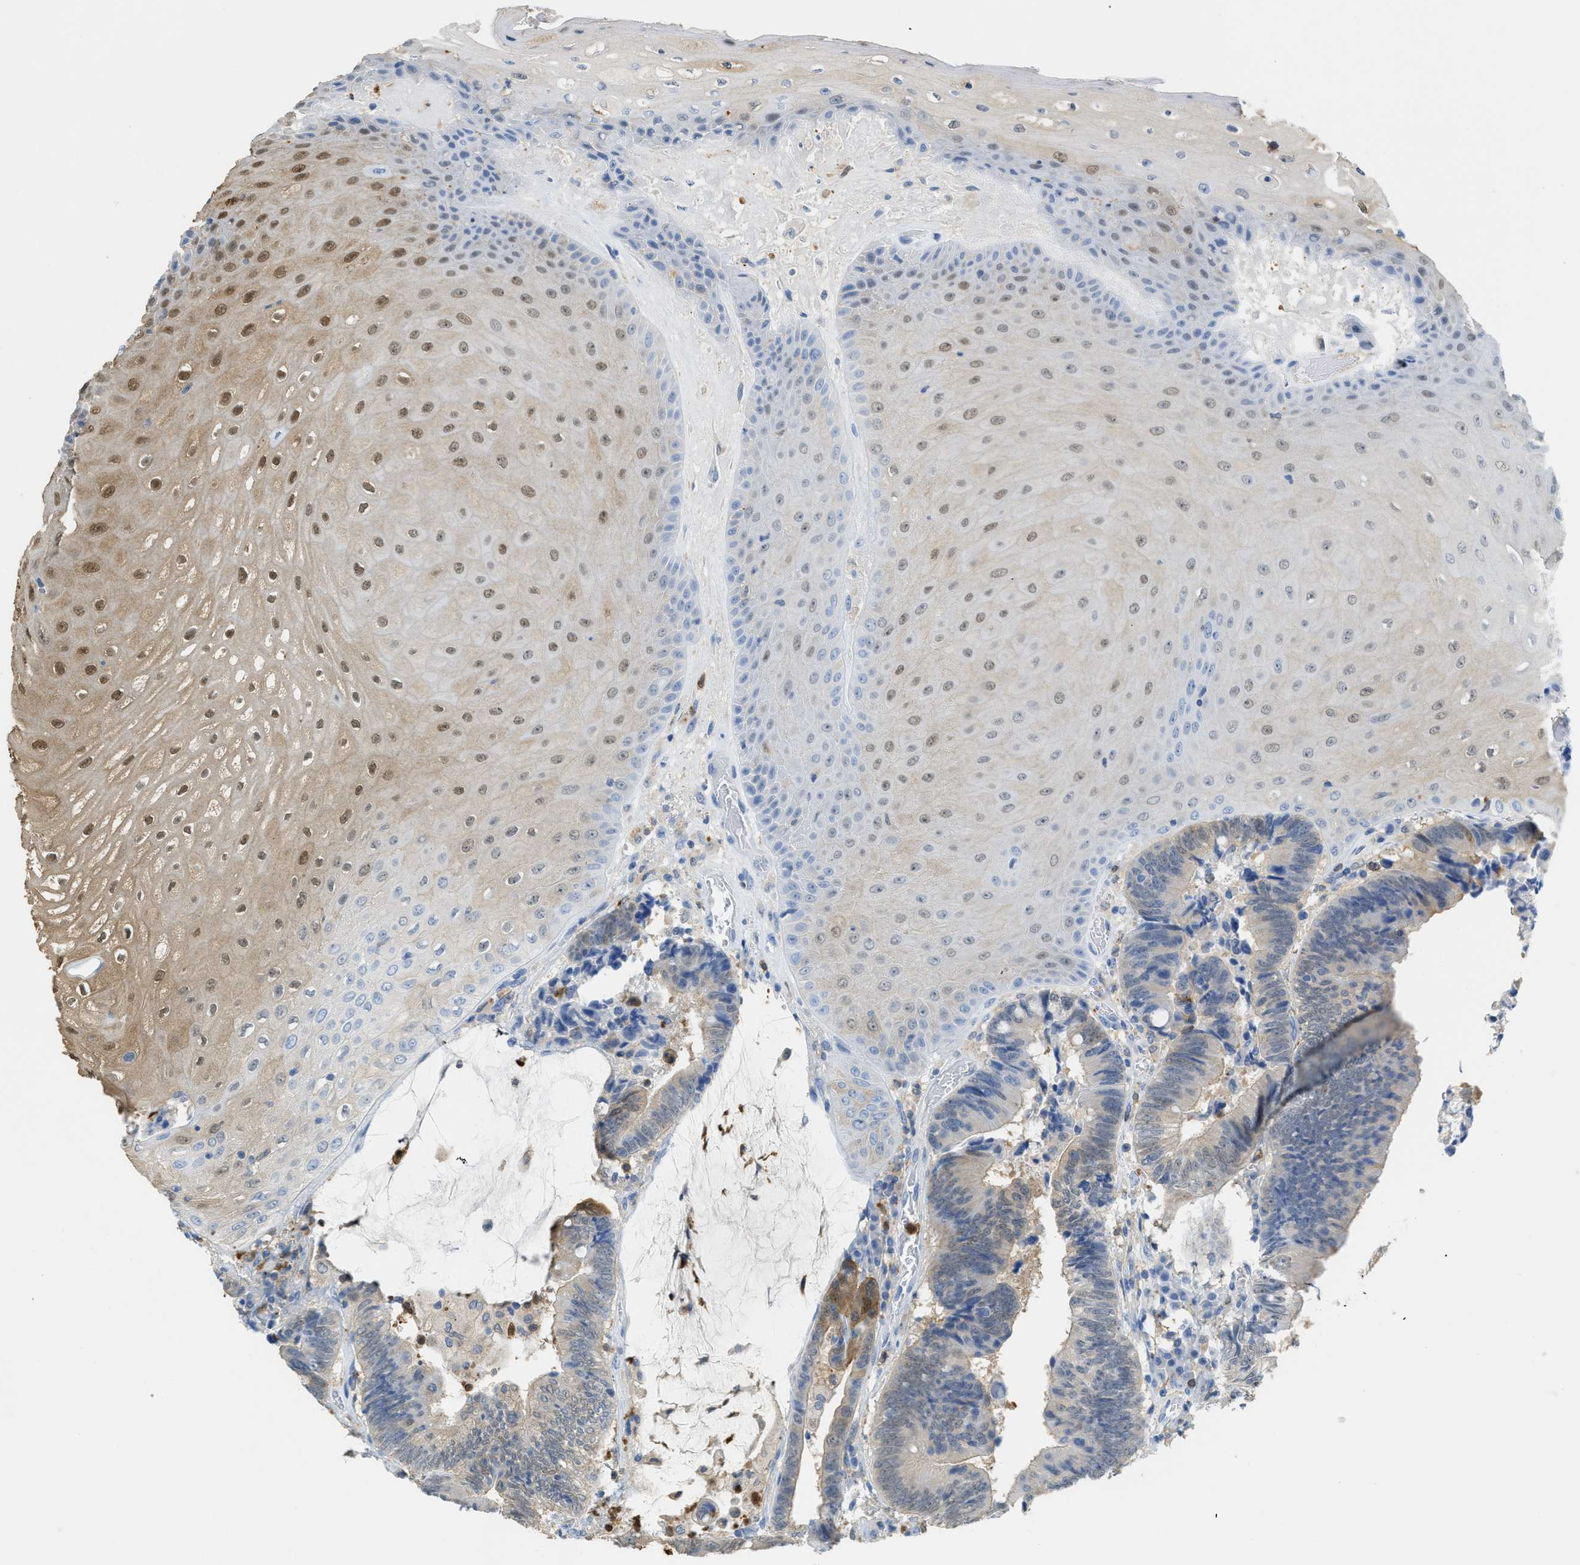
{"staining": {"intensity": "moderate", "quantity": "<25%", "location": "cytoplasmic/membranous"}, "tissue": "colorectal cancer", "cell_type": "Tumor cells", "image_type": "cancer", "snomed": [{"axis": "morphology", "description": "Adenocarcinoma, NOS"}, {"axis": "topography", "description": "Rectum"}, {"axis": "topography", "description": "Anal"}], "caption": "Protein expression analysis of human adenocarcinoma (colorectal) reveals moderate cytoplasmic/membranous expression in about <25% of tumor cells.", "gene": "SERPINB1", "patient": {"sex": "female", "age": 89}}